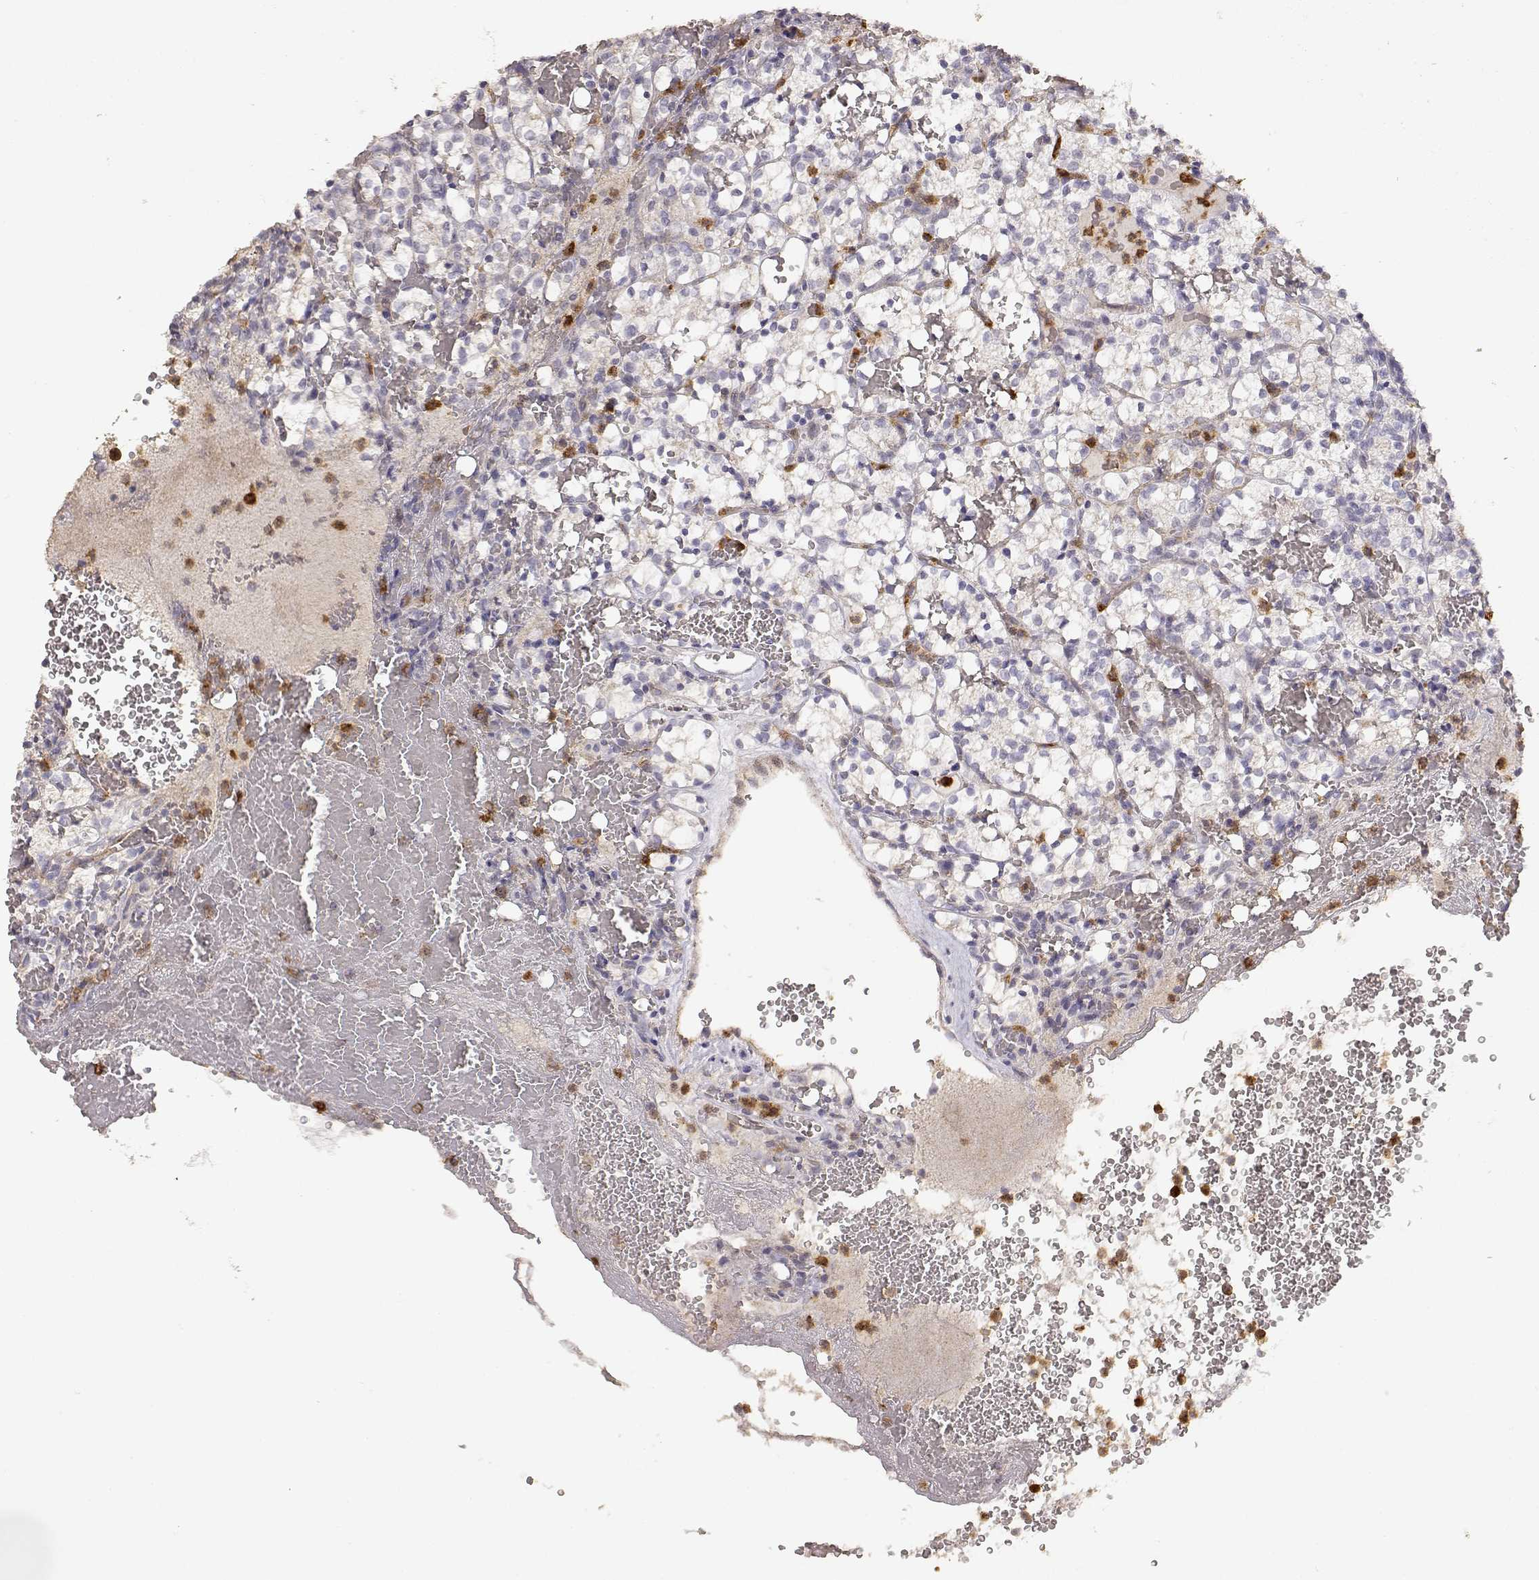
{"staining": {"intensity": "negative", "quantity": "none", "location": "none"}, "tissue": "renal cancer", "cell_type": "Tumor cells", "image_type": "cancer", "snomed": [{"axis": "morphology", "description": "Adenocarcinoma, NOS"}, {"axis": "topography", "description": "Kidney"}], "caption": "Tumor cells show no significant staining in renal cancer (adenocarcinoma).", "gene": "TNFRSF10C", "patient": {"sex": "female", "age": 69}}